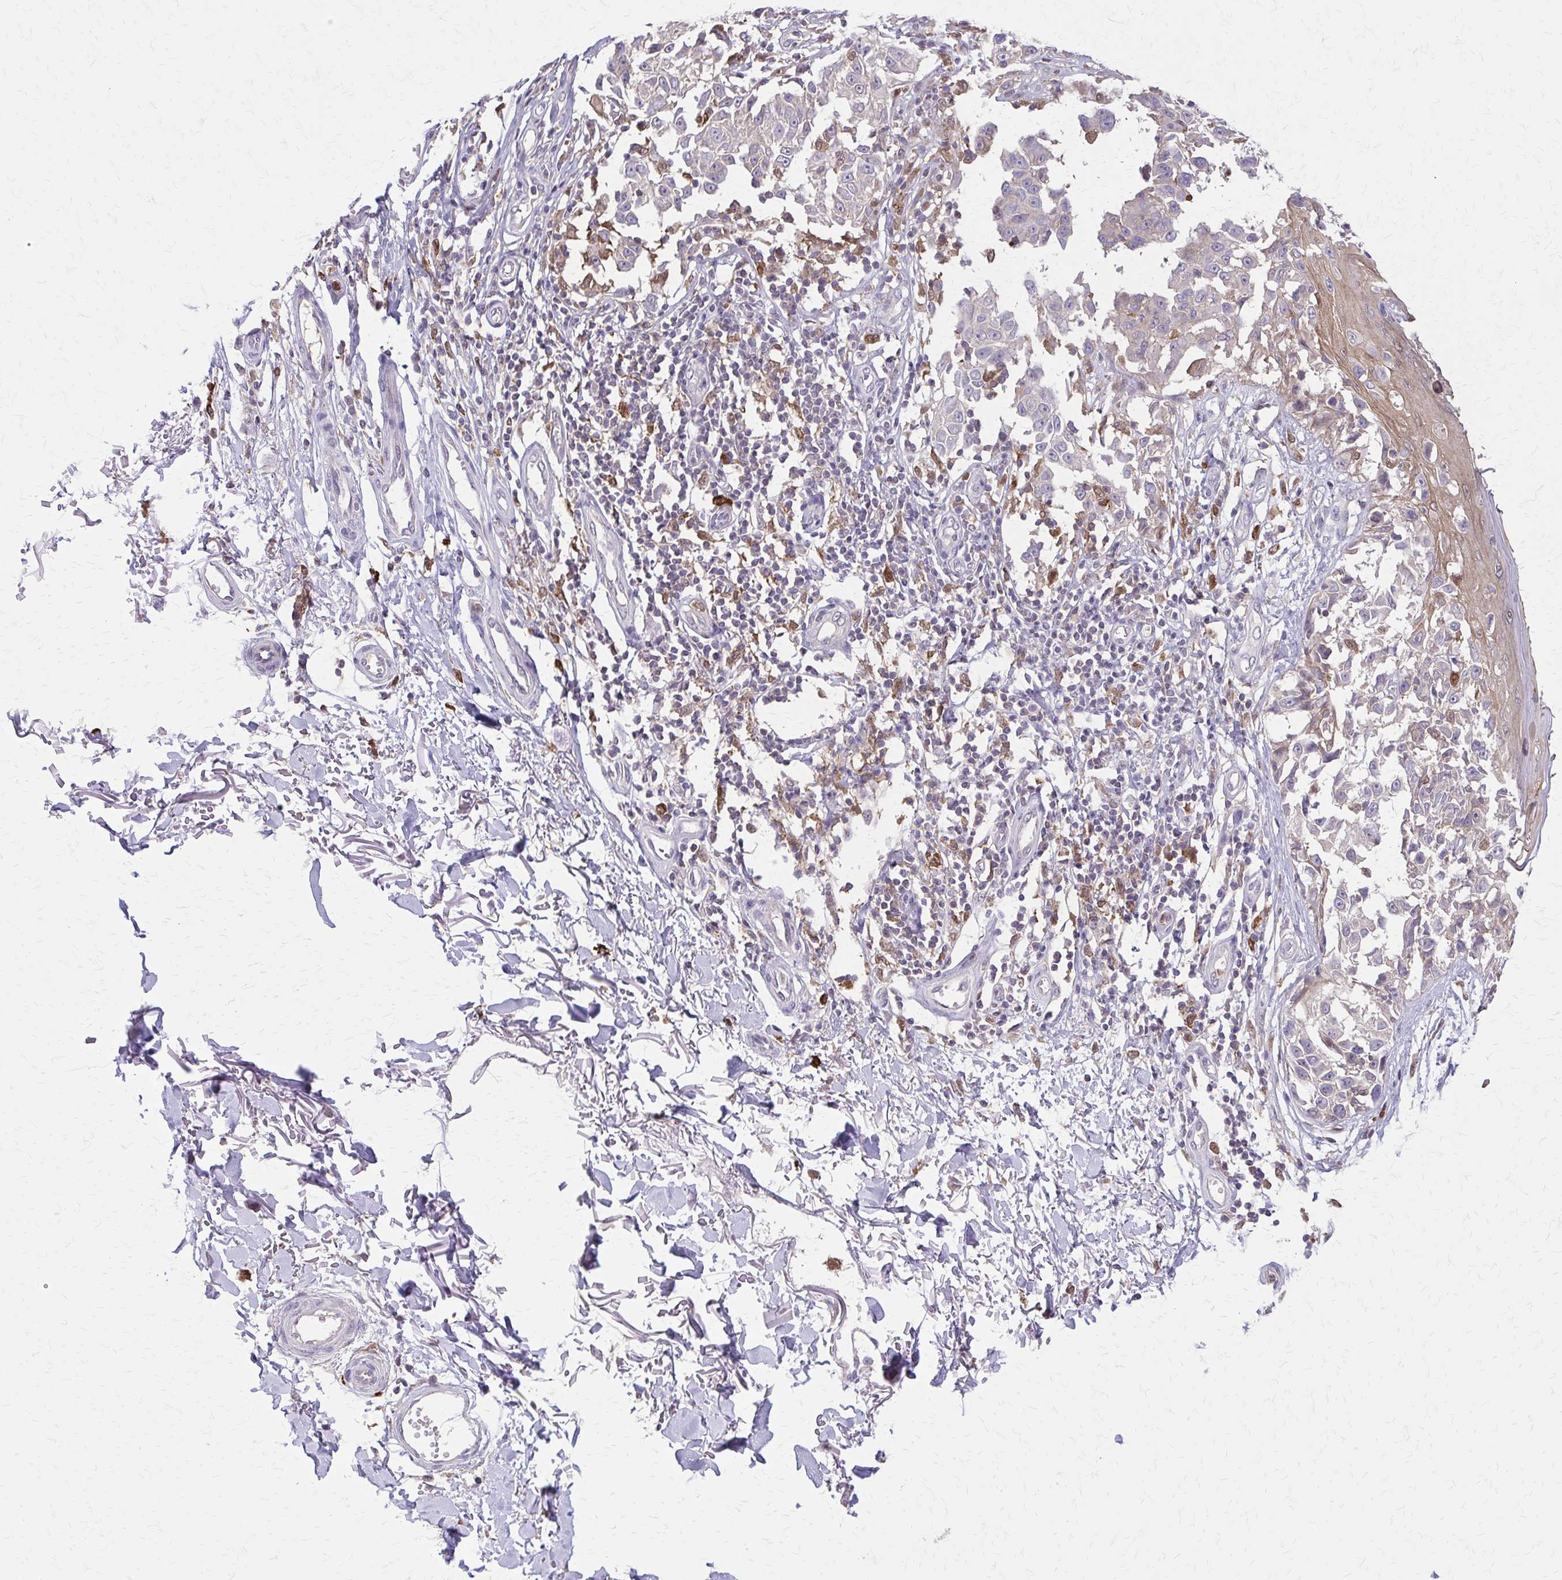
{"staining": {"intensity": "negative", "quantity": "none", "location": "none"}, "tissue": "melanoma", "cell_type": "Tumor cells", "image_type": "cancer", "snomed": [{"axis": "morphology", "description": "Malignant melanoma, NOS"}, {"axis": "topography", "description": "Skin"}], "caption": "The photomicrograph shows no significant staining in tumor cells of malignant melanoma. (DAB immunohistochemistry (IHC) with hematoxylin counter stain).", "gene": "NRBF2", "patient": {"sex": "male", "age": 73}}